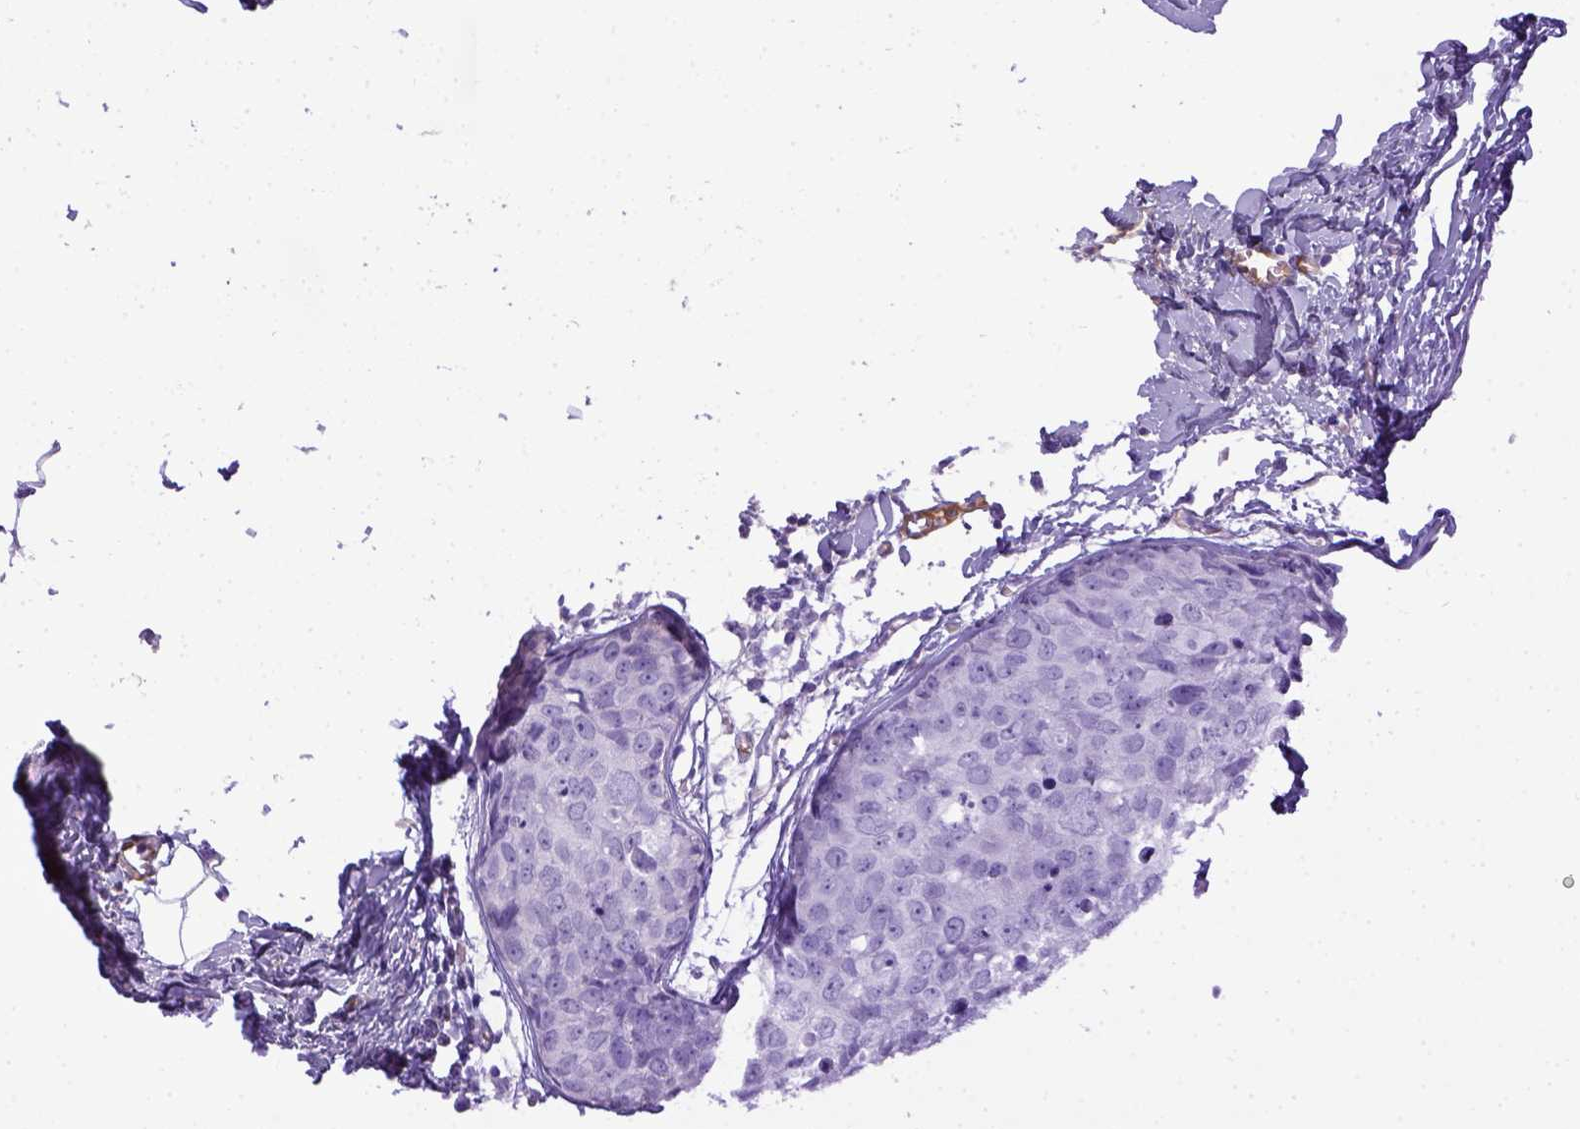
{"staining": {"intensity": "negative", "quantity": "none", "location": "none"}, "tissue": "breast cancer", "cell_type": "Tumor cells", "image_type": "cancer", "snomed": [{"axis": "morphology", "description": "Duct carcinoma"}, {"axis": "topography", "description": "Breast"}], "caption": "DAB (3,3'-diaminobenzidine) immunohistochemical staining of human intraductal carcinoma (breast) shows no significant expression in tumor cells.", "gene": "ITIH4", "patient": {"sex": "female", "age": 38}}